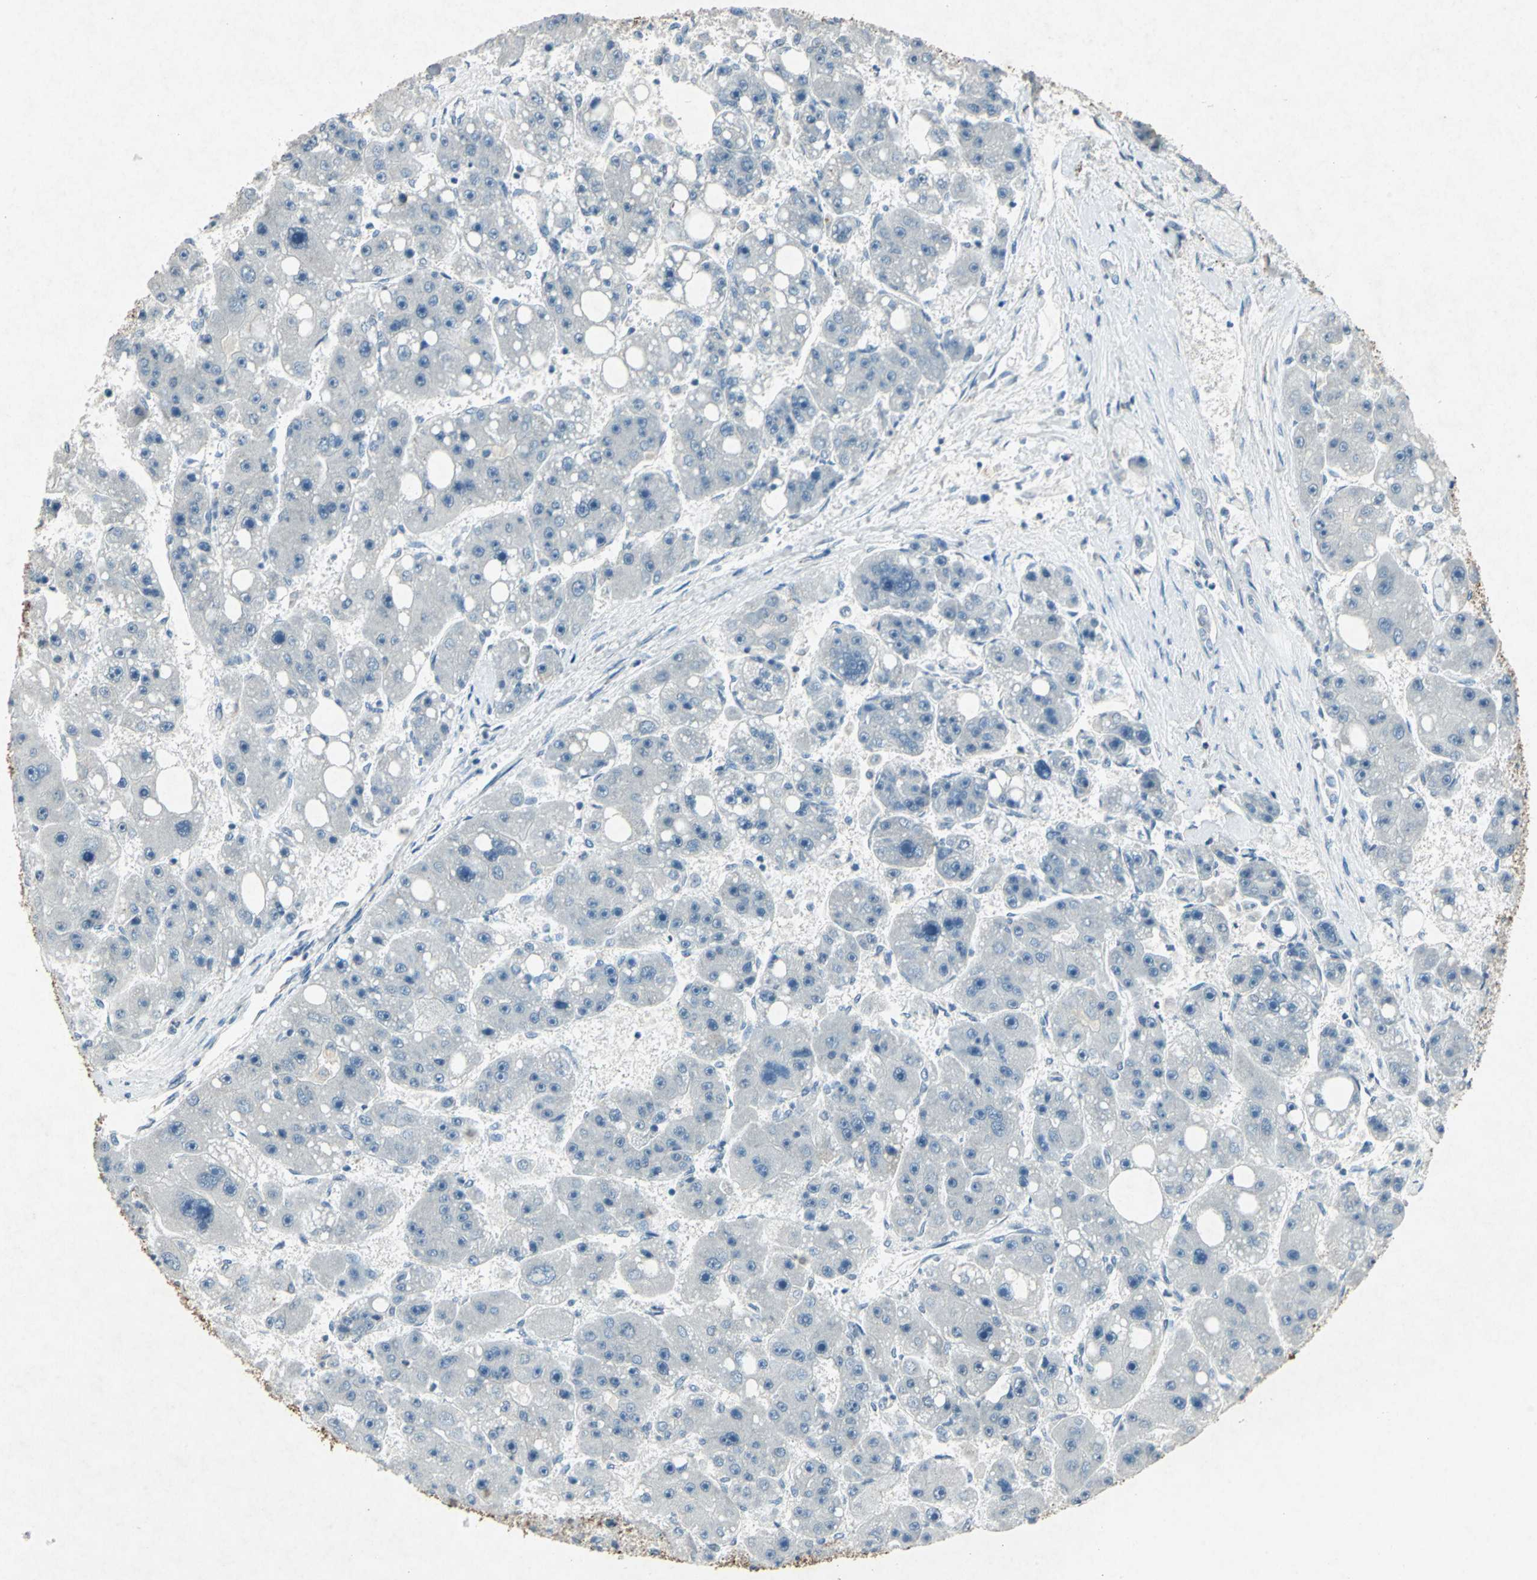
{"staining": {"intensity": "negative", "quantity": "none", "location": "none"}, "tissue": "liver cancer", "cell_type": "Tumor cells", "image_type": "cancer", "snomed": [{"axis": "morphology", "description": "Carcinoma, Hepatocellular, NOS"}, {"axis": "topography", "description": "Liver"}], "caption": "The photomicrograph exhibits no staining of tumor cells in hepatocellular carcinoma (liver).", "gene": "CAMK2B", "patient": {"sex": "female", "age": 61}}